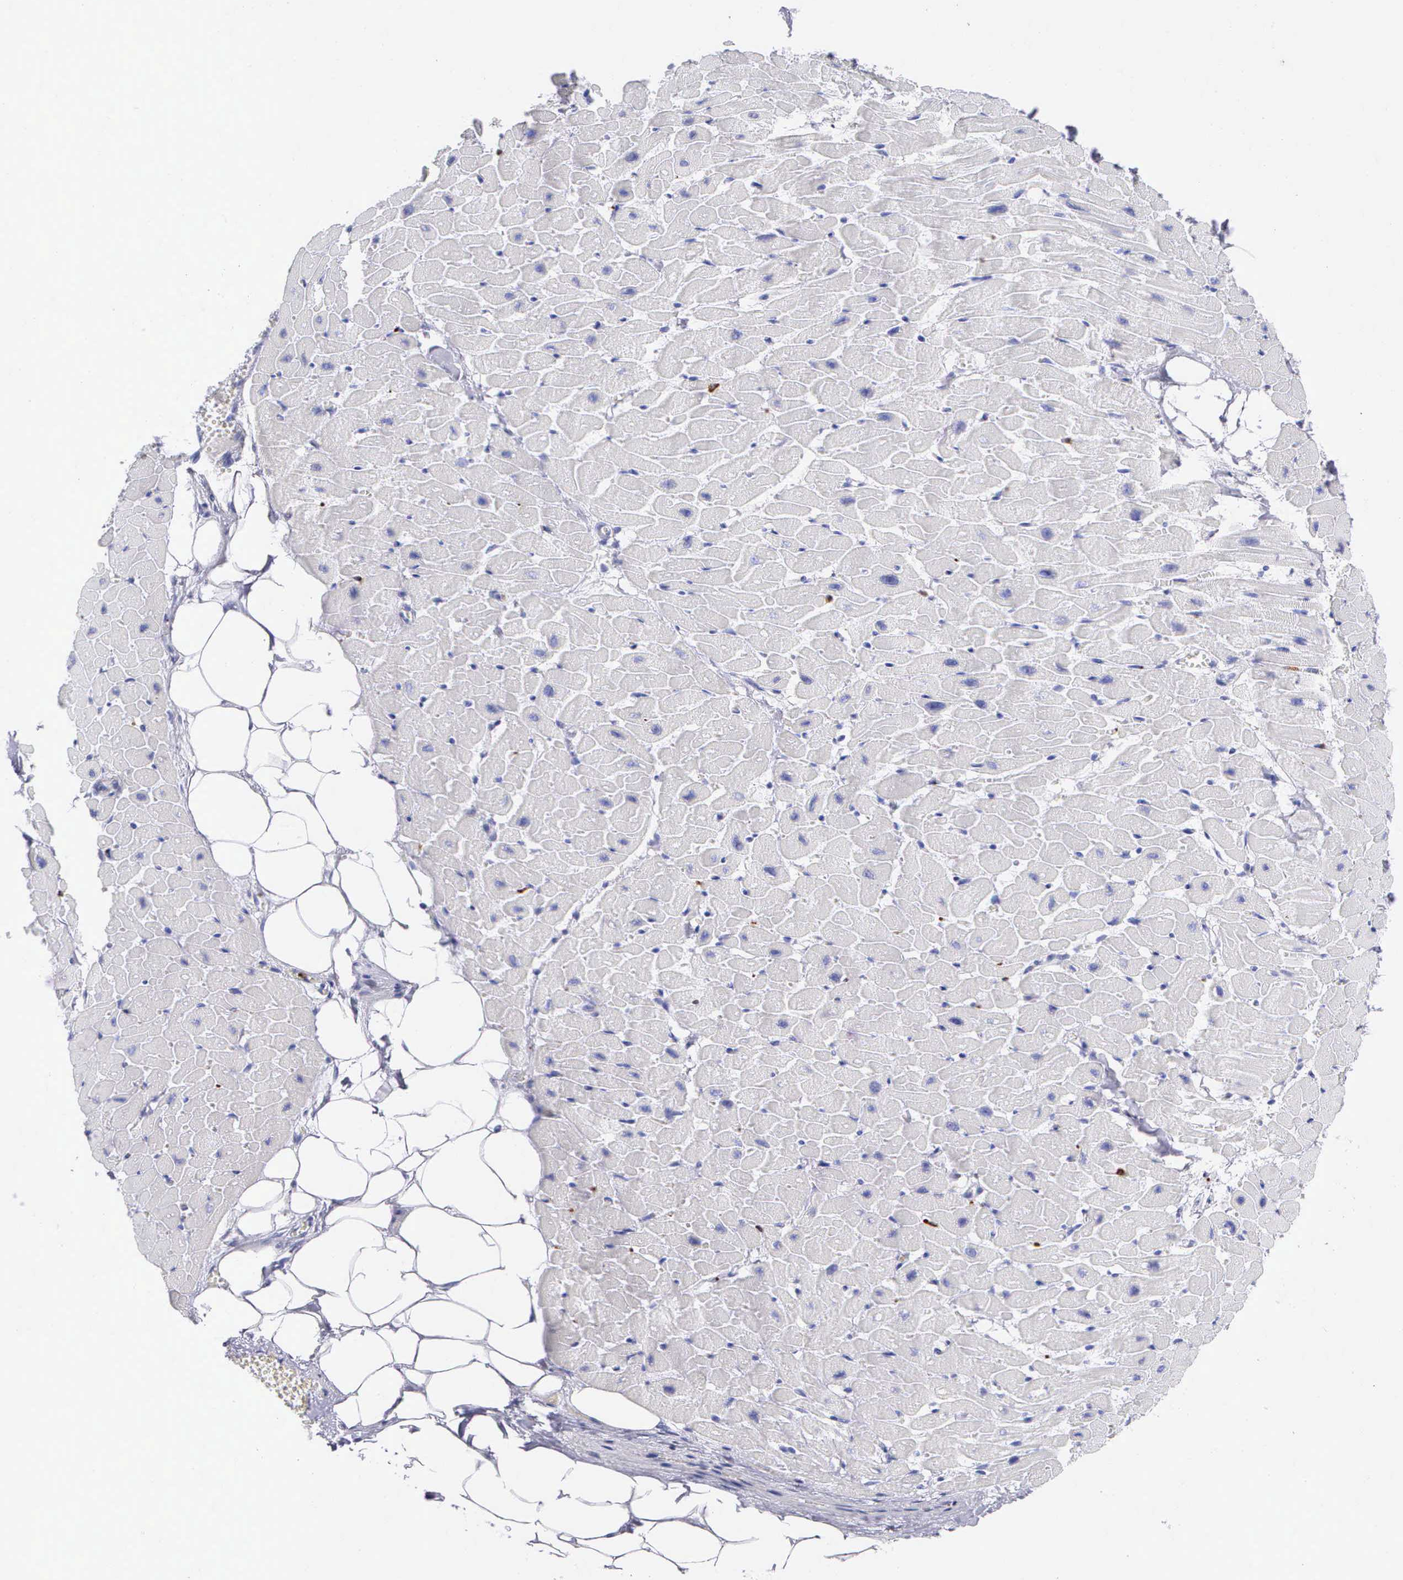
{"staining": {"intensity": "negative", "quantity": "none", "location": "none"}, "tissue": "heart muscle", "cell_type": "Cardiomyocytes", "image_type": "normal", "snomed": [{"axis": "morphology", "description": "Normal tissue, NOS"}, {"axis": "topography", "description": "Heart"}], "caption": "Protein analysis of benign heart muscle demonstrates no significant expression in cardiomyocytes. (Immunohistochemistry, brightfield microscopy, high magnification).", "gene": "SRGN", "patient": {"sex": "female", "age": 19}}